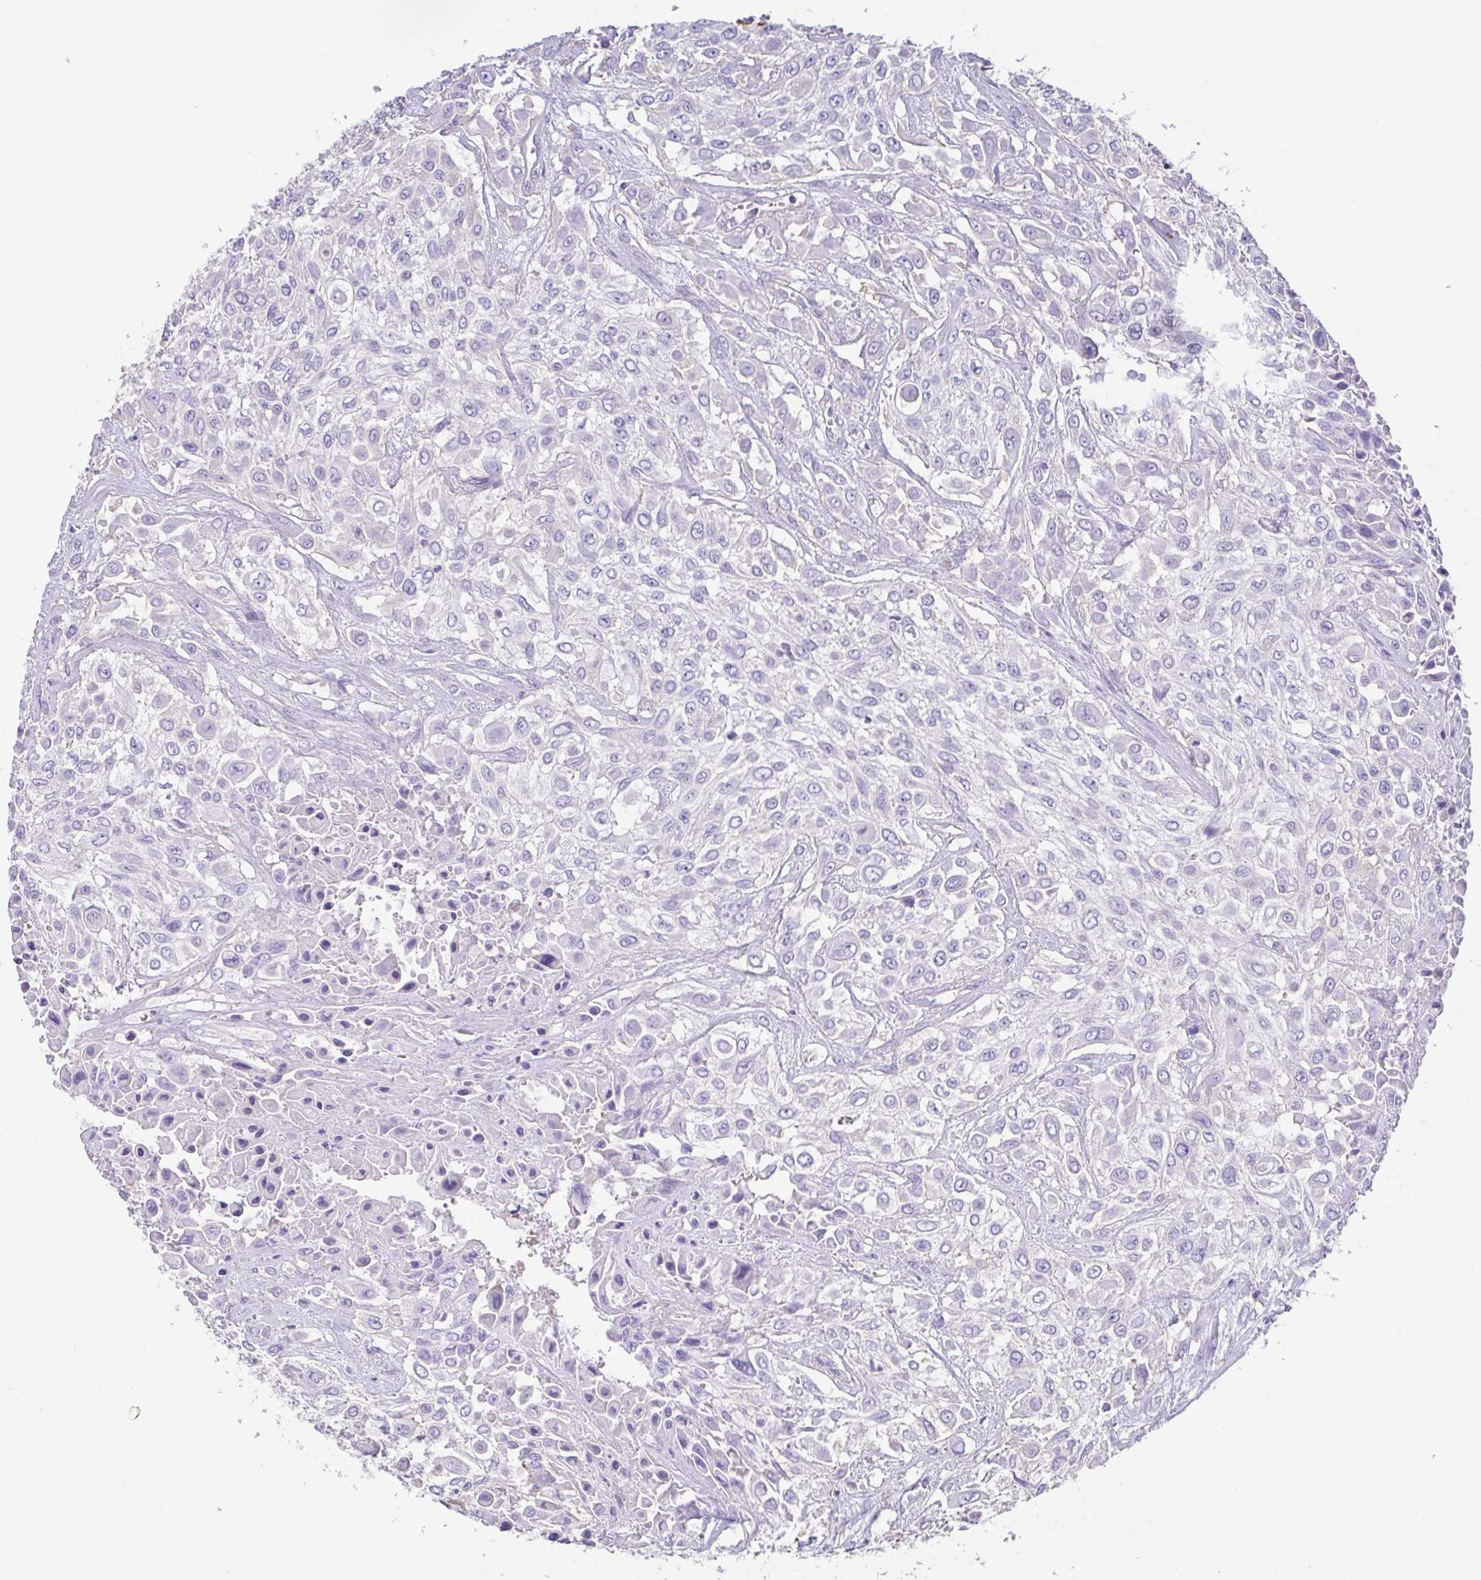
{"staining": {"intensity": "negative", "quantity": "none", "location": "none"}, "tissue": "urothelial cancer", "cell_type": "Tumor cells", "image_type": "cancer", "snomed": [{"axis": "morphology", "description": "Urothelial carcinoma, High grade"}, {"axis": "topography", "description": "Urinary bladder"}], "caption": "Immunohistochemistry micrograph of neoplastic tissue: human high-grade urothelial carcinoma stained with DAB exhibits no significant protein expression in tumor cells. The staining is performed using DAB brown chromogen with nuclei counter-stained in using hematoxylin.", "gene": "MYL6", "patient": {"sex": "male", "age": 57}}